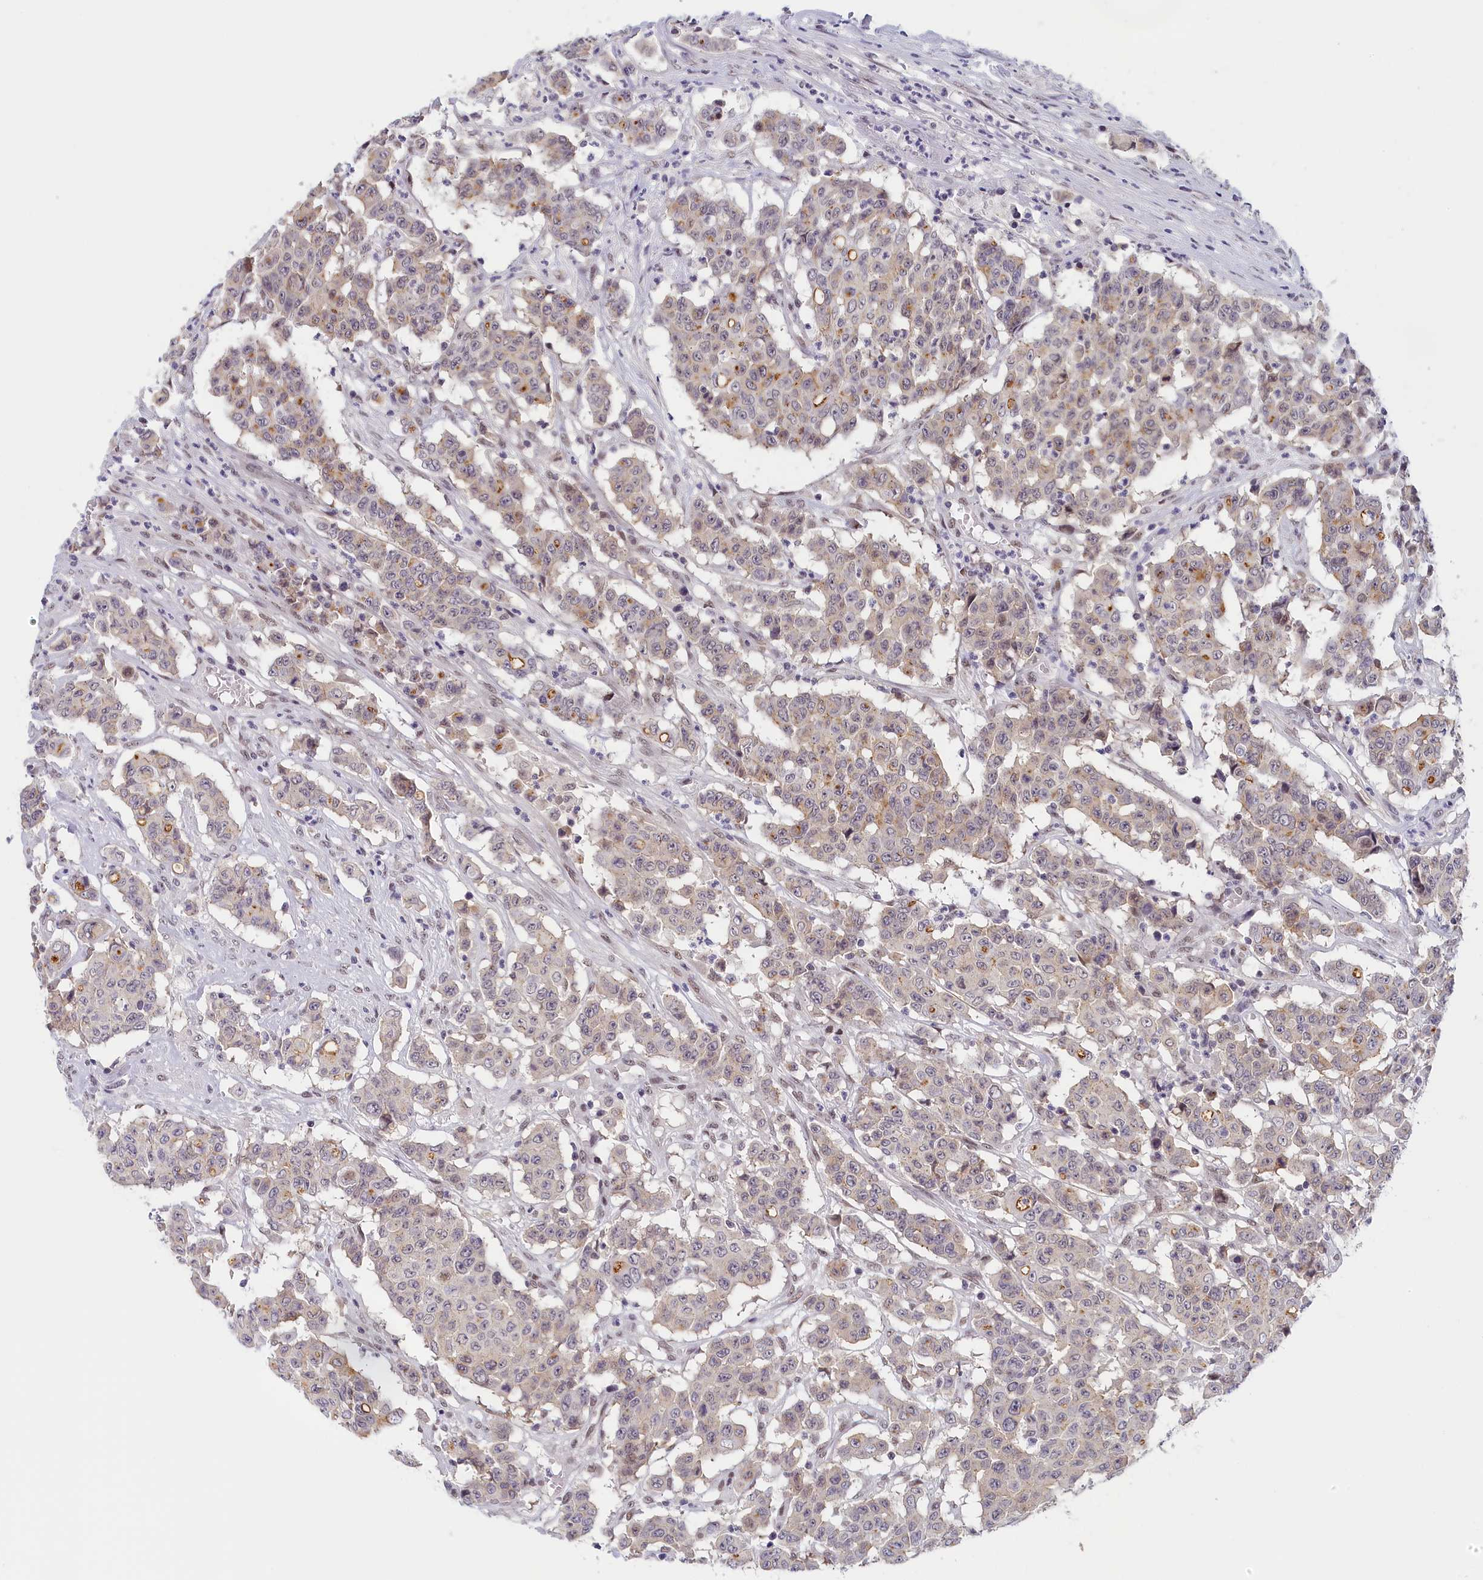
{"staining": {"intensity": "strong", "quantity": "25%-75%", "location": "cytoplasmic/membranous"}, "tissue": "colorectal cancer", "cell_type": "Tumor cells", "image_type": "cancer", "snomed": [{"axis": "morphology", "description": "Adenocarcinoma, NOS"}, {"axis": "topography", "description": "Colon"}], "caption": "Immunohistochemistry of human adenocarcinoma (colorectal) shows high levels of strong cytoplasmic/membranous expression in about 25%-75% of tumor cells.", "gene": "SEC31B", "patient": {"sex": "male", "age": 51}}